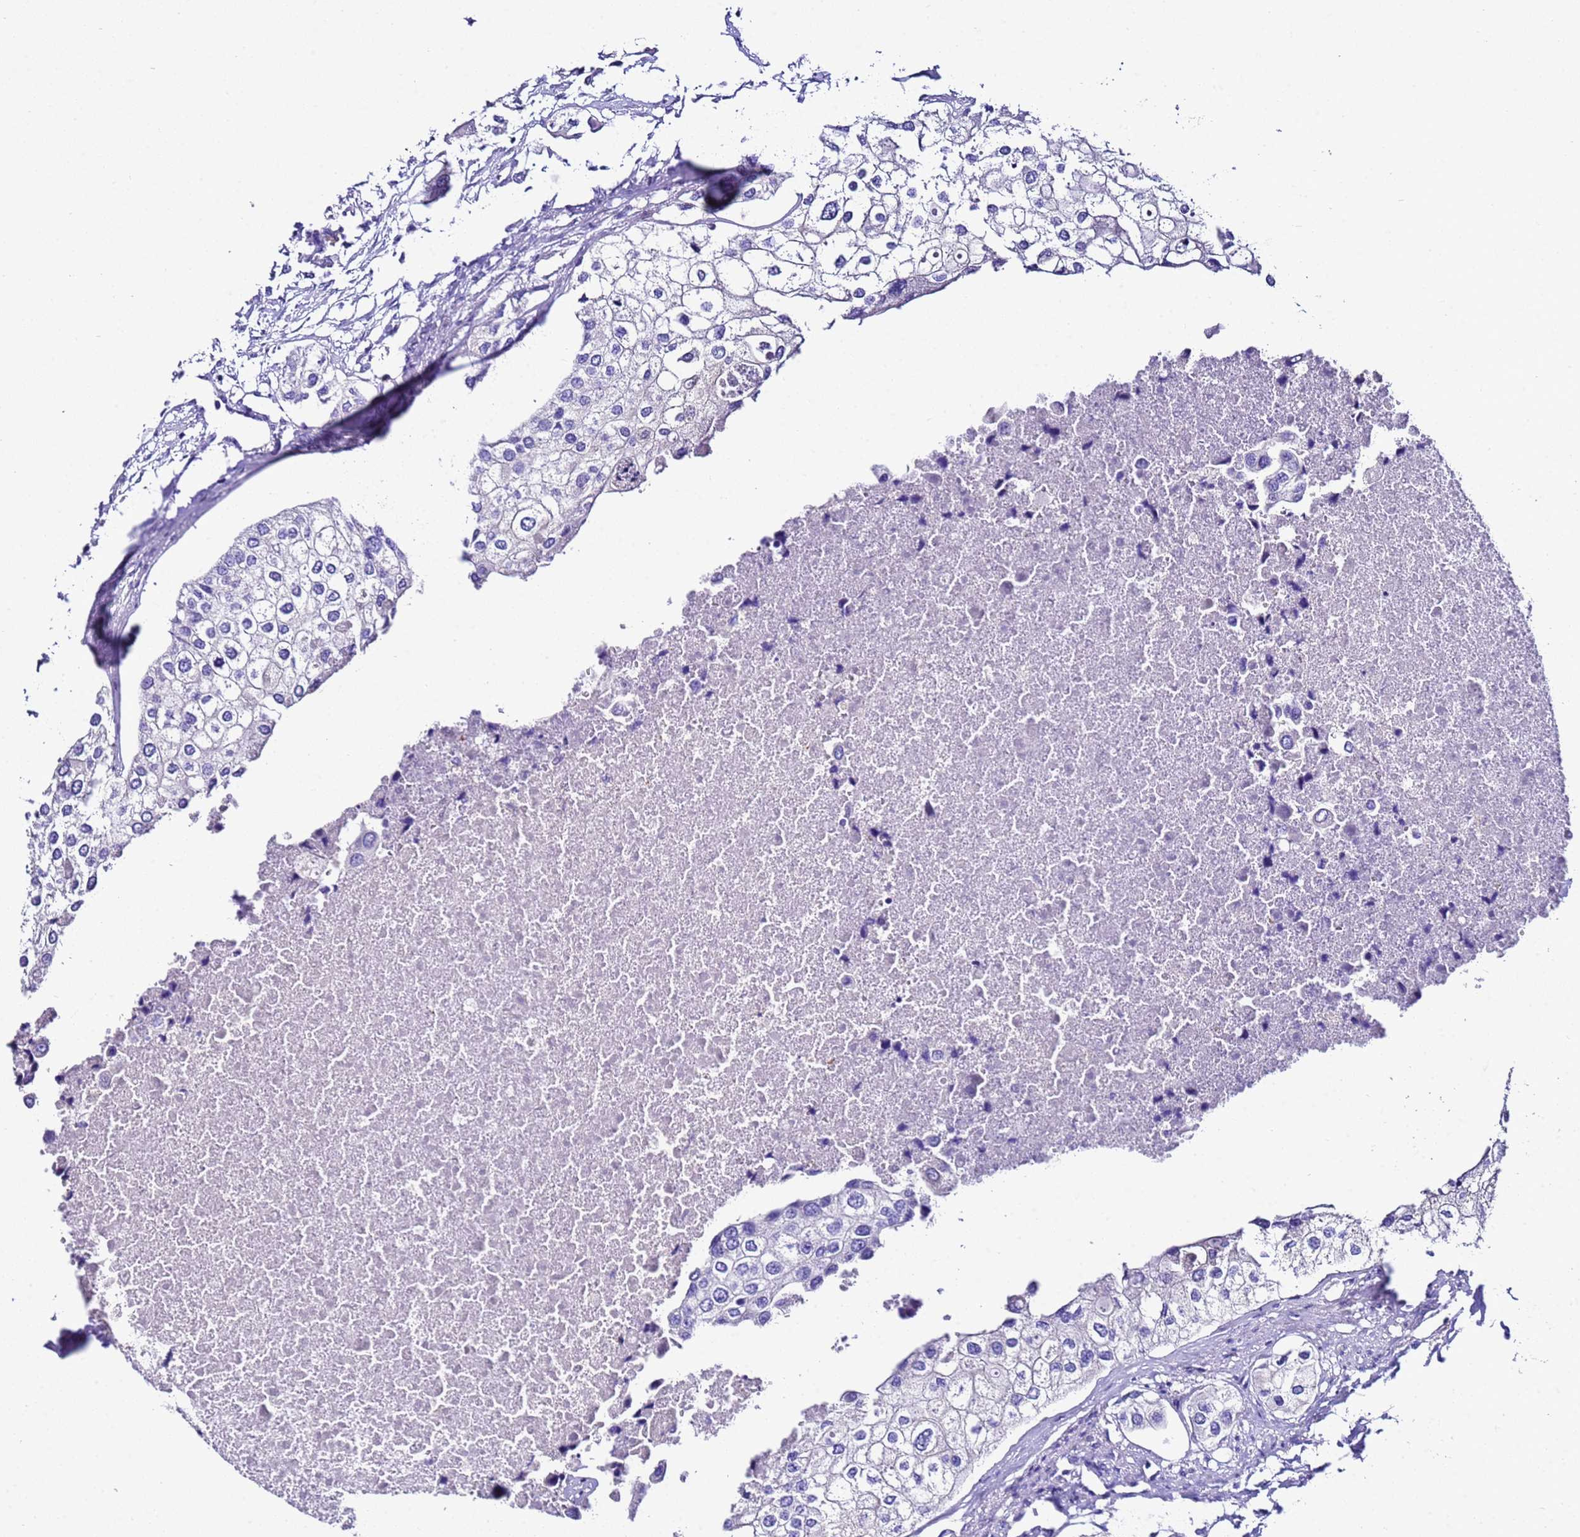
{"staining": {"intensity": "negative", "quantity": "none", "location": "none"}, "tissue": "urothelial cancer", "cell_type": "Tumor cells", "image_type": "cancer", "snomed": [{"axis": "morphology", "description": "Urothelial carcinoma, High grade"}, {"axis": "topography", "description": "Urinary bladder"}], "caption": "Histopathology image shows no protein staining in tumor cells of high-grade urothelial carcinoma tissue. (DAB (3,3'-diaminobenzidine) IHC visualized using brightfield microscopy, high magnification).", "gene": "UGT2A1", "patient": {"sex": "male", "age": 64}}